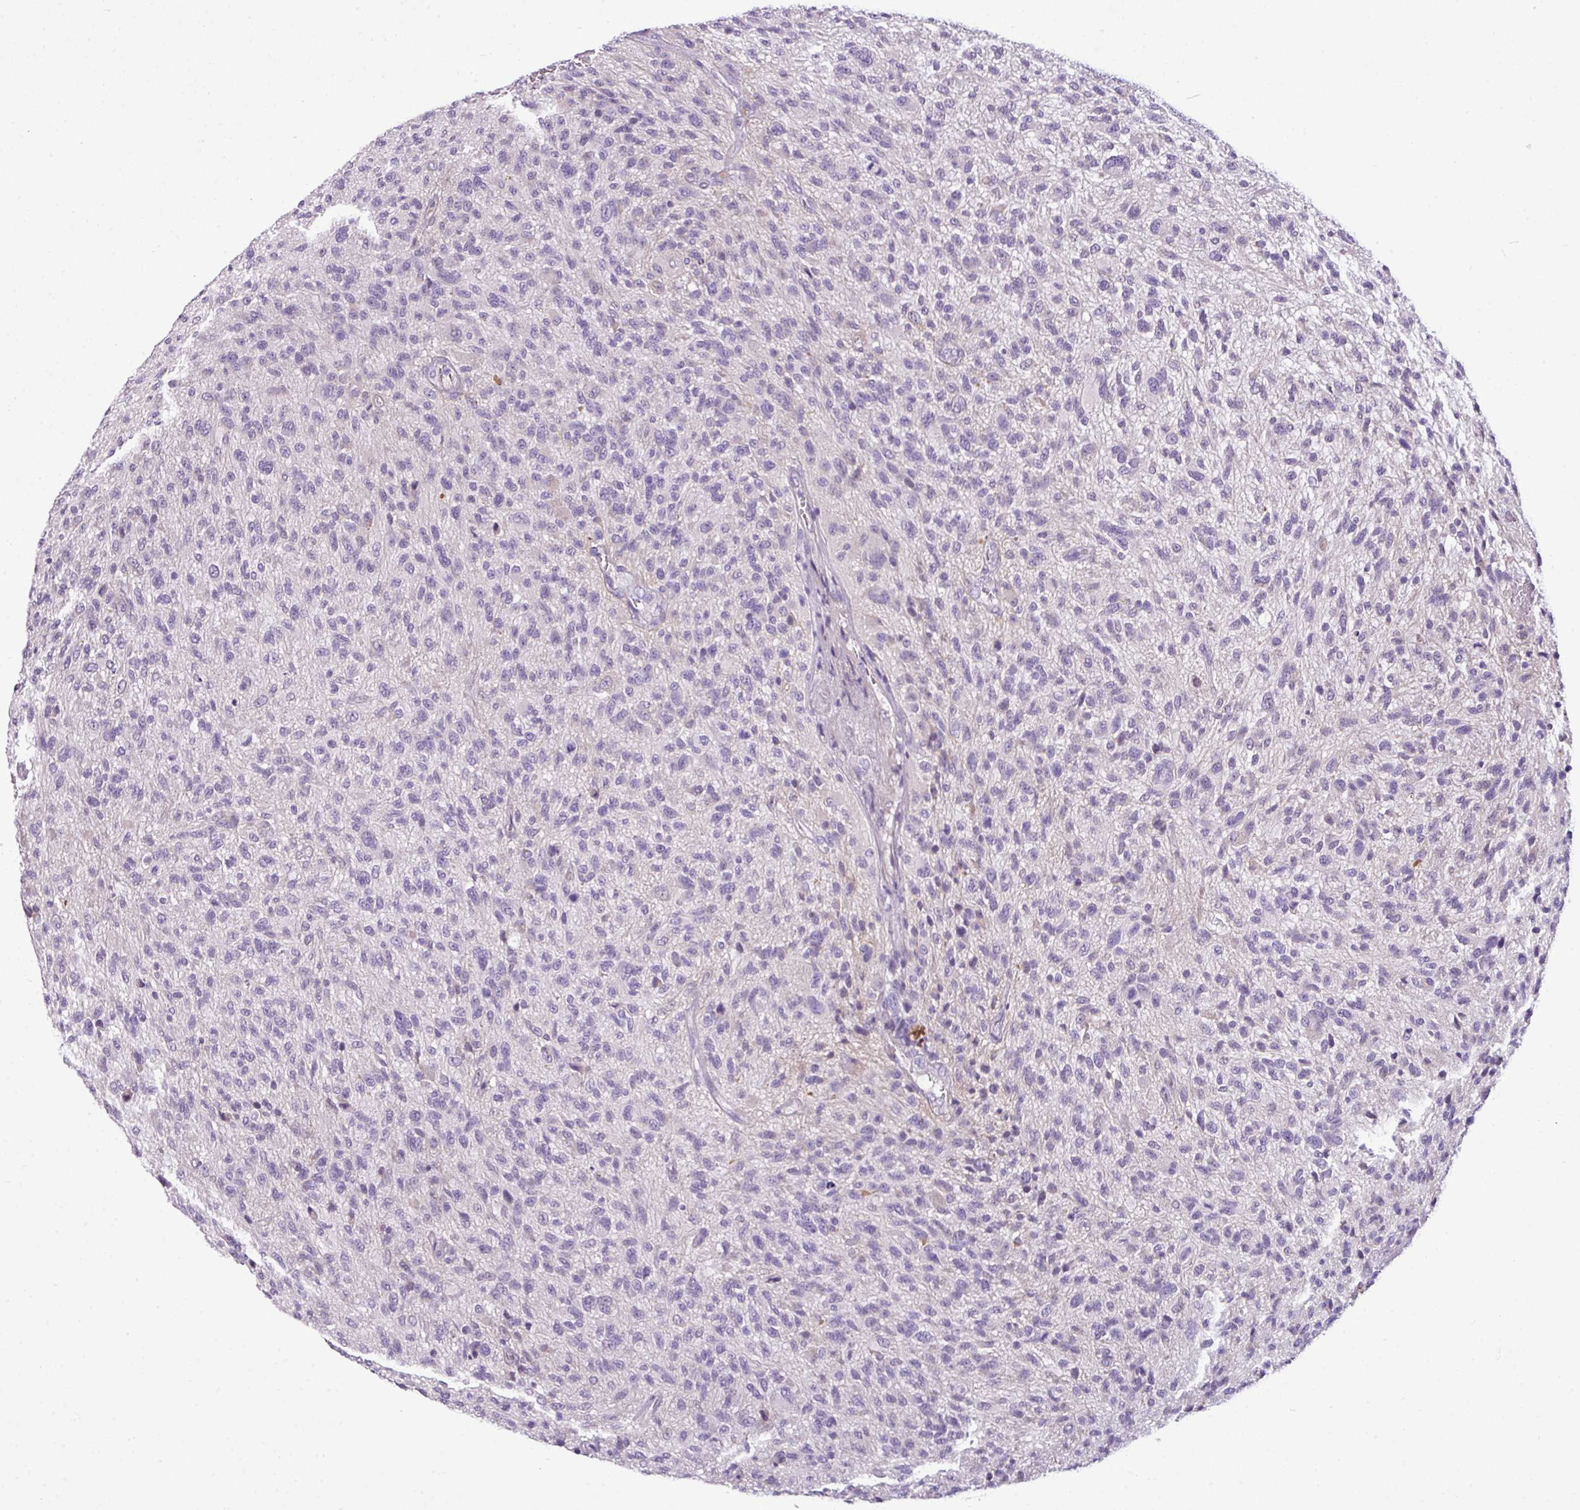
{"staining": {"intensity": "negative", "quantity": "none", "location": "none"}, "tissue": "glioma", "cell_type": "Tumor cells", "image_type": "cancer", "snomed": [{"axis": "morphology", "description": "Glioma, malignant, High grade"}, {"axis": "topography", "description": "Brain"}], "caption": "Tumor cells are negative for protein expression in human glioma. (DAB (3,3'-diaminobenzidine) immunohistochemistry, high magnification).", "gene": "TMEM178B", "patient": {"sex": "male", "age": 47}}